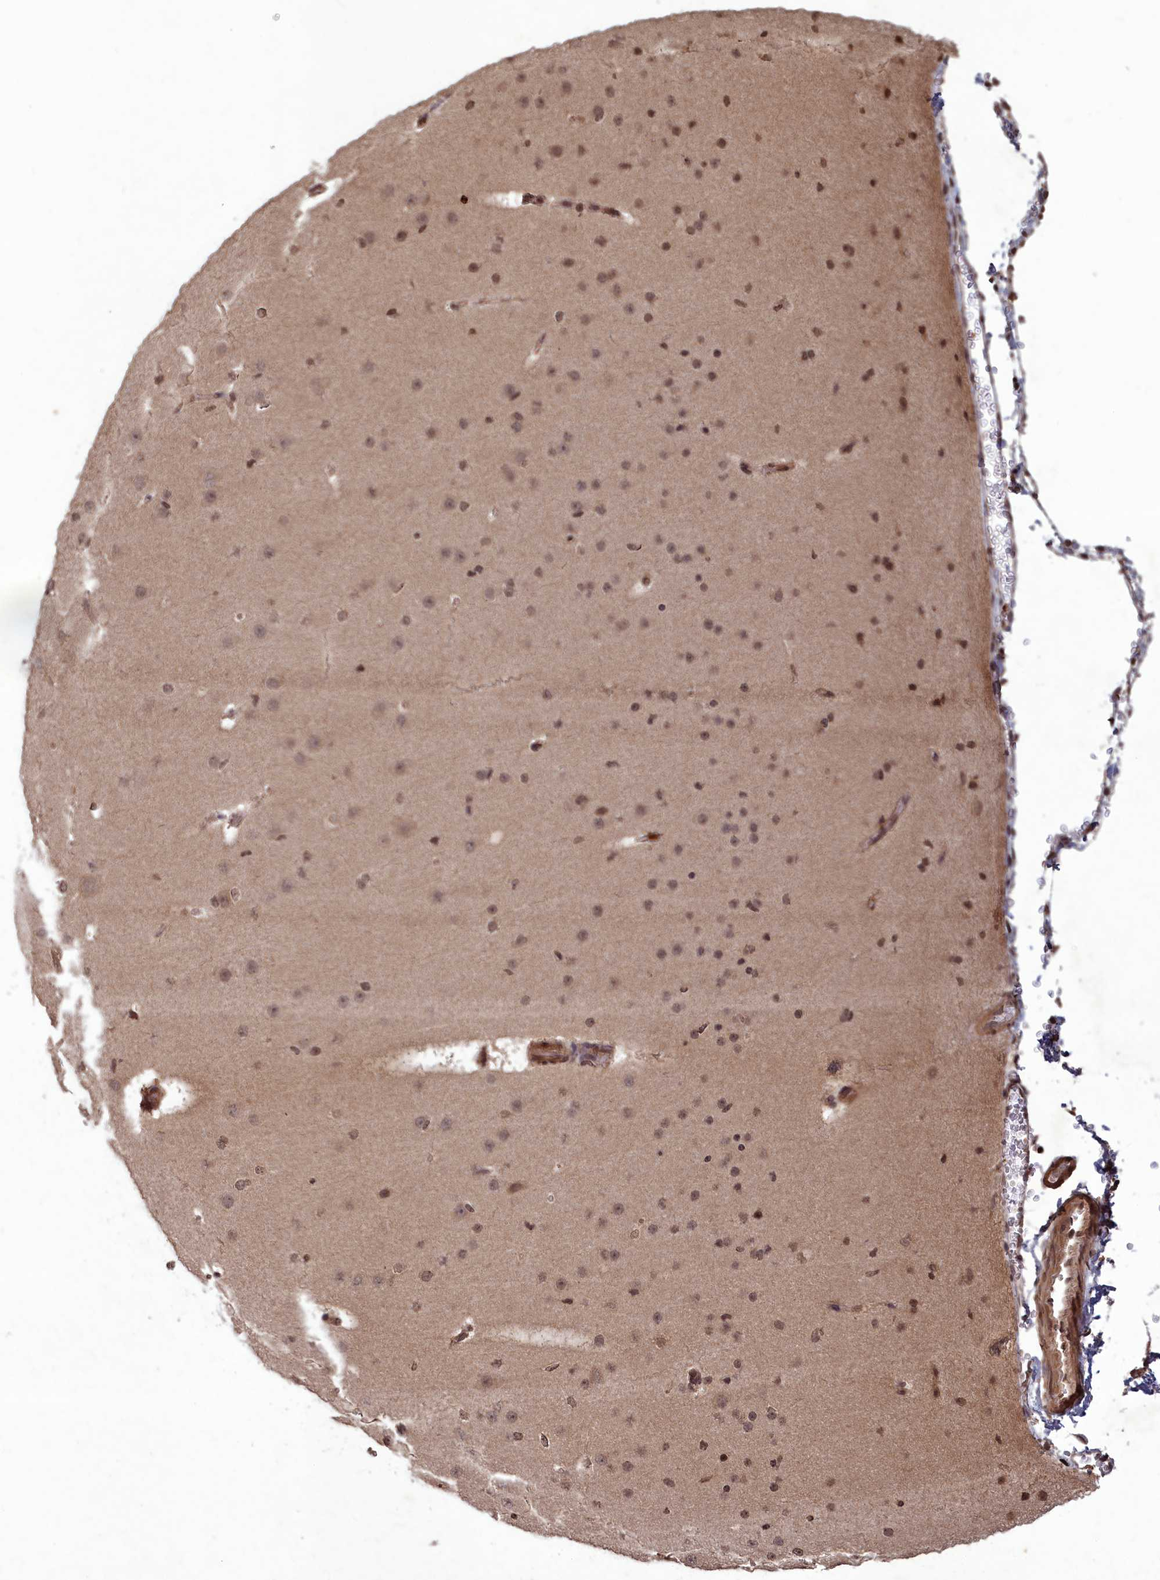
{"staining": {"intensity": "strong", "quantity": "25%-75%", "location": "cytoplasmic/membranous,nuclear"}, "tissue": "cerebral cortex", "cell_type": "Endothelial cells", "image_type": "normal", "snomed": [{"axis": "morphology", "description": "Normal tissue, NOS"}, {"axis": "morphology", "description": "Developmental malformation"}, {"axis": "topography", "description": "Cerebral cortex"}], "caption": "Protein expression analysis of normal cerebral cortex shows strong cytoplasmic/membranous,nuclear expression in about 25%-75% of endothelial cells. (DAB (3,3'-diaminobenzidine) = brown stain, brightfield microscopy at high magnification).", "gene": "SRMS", "patient": {"sex": "female", "age": 30}}